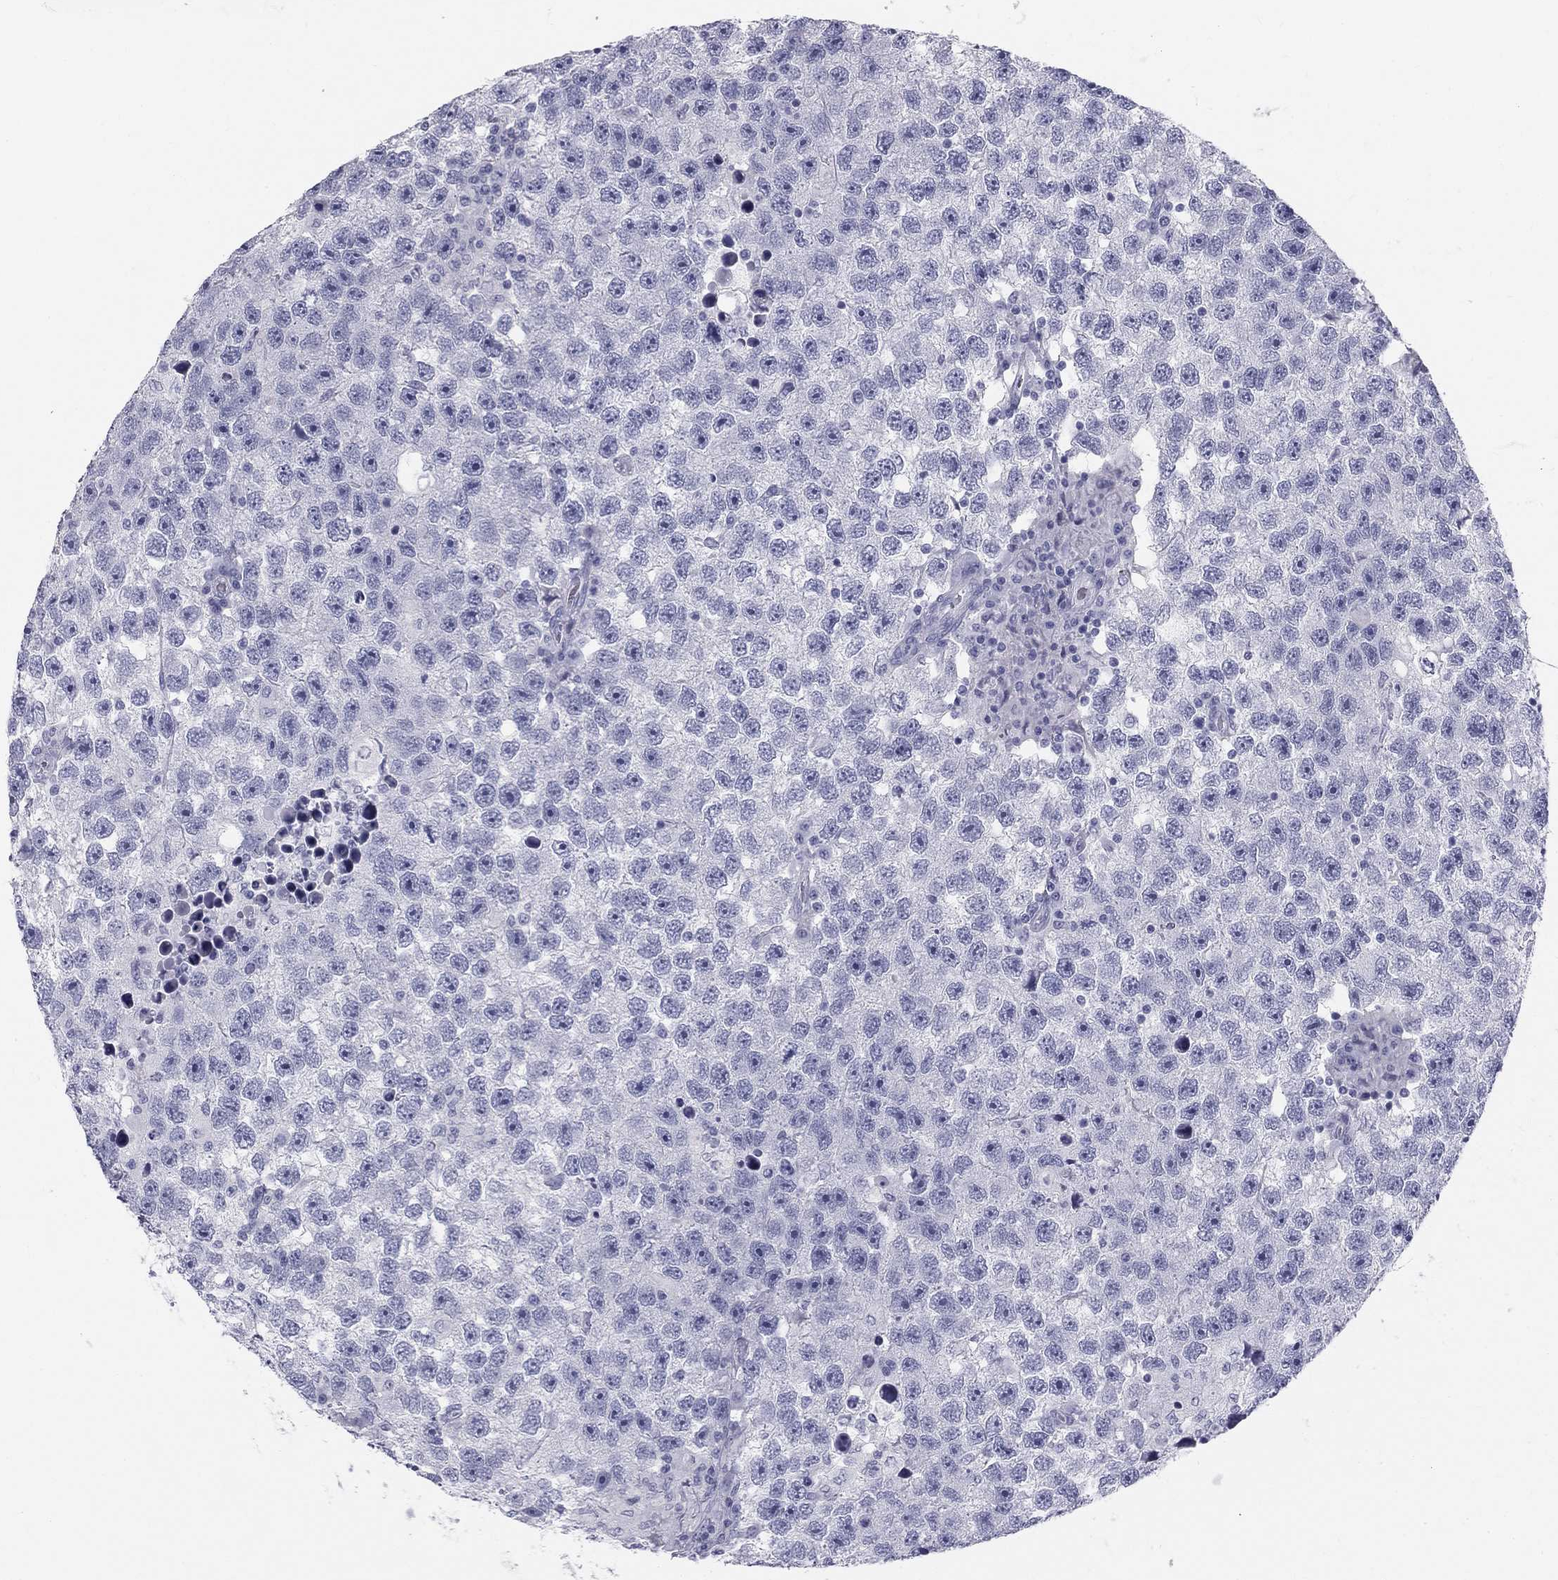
{"staining": {"intensity": "negative", "quantity": "none", "location": "none"}, "tissue": "testis cancer", "cell_type": "Tumor cells", "image_type": "cancer", "snomed": [{"axis": "morphology", "description": "Seminoma, NOS"}, {"axis": "topography", "description": "Testis"}], "caption": "Immunohistochemistry (IHC) micrograph of testis cancer stained for a protein (brown), which exhibits no expression in tumor cells. The staining is performed using DAB brown chromogen with nuclei counter-stained in using hematoxylin.", "gene": "SULT2B1", "patient": {"sex": "male", "age": 26}}